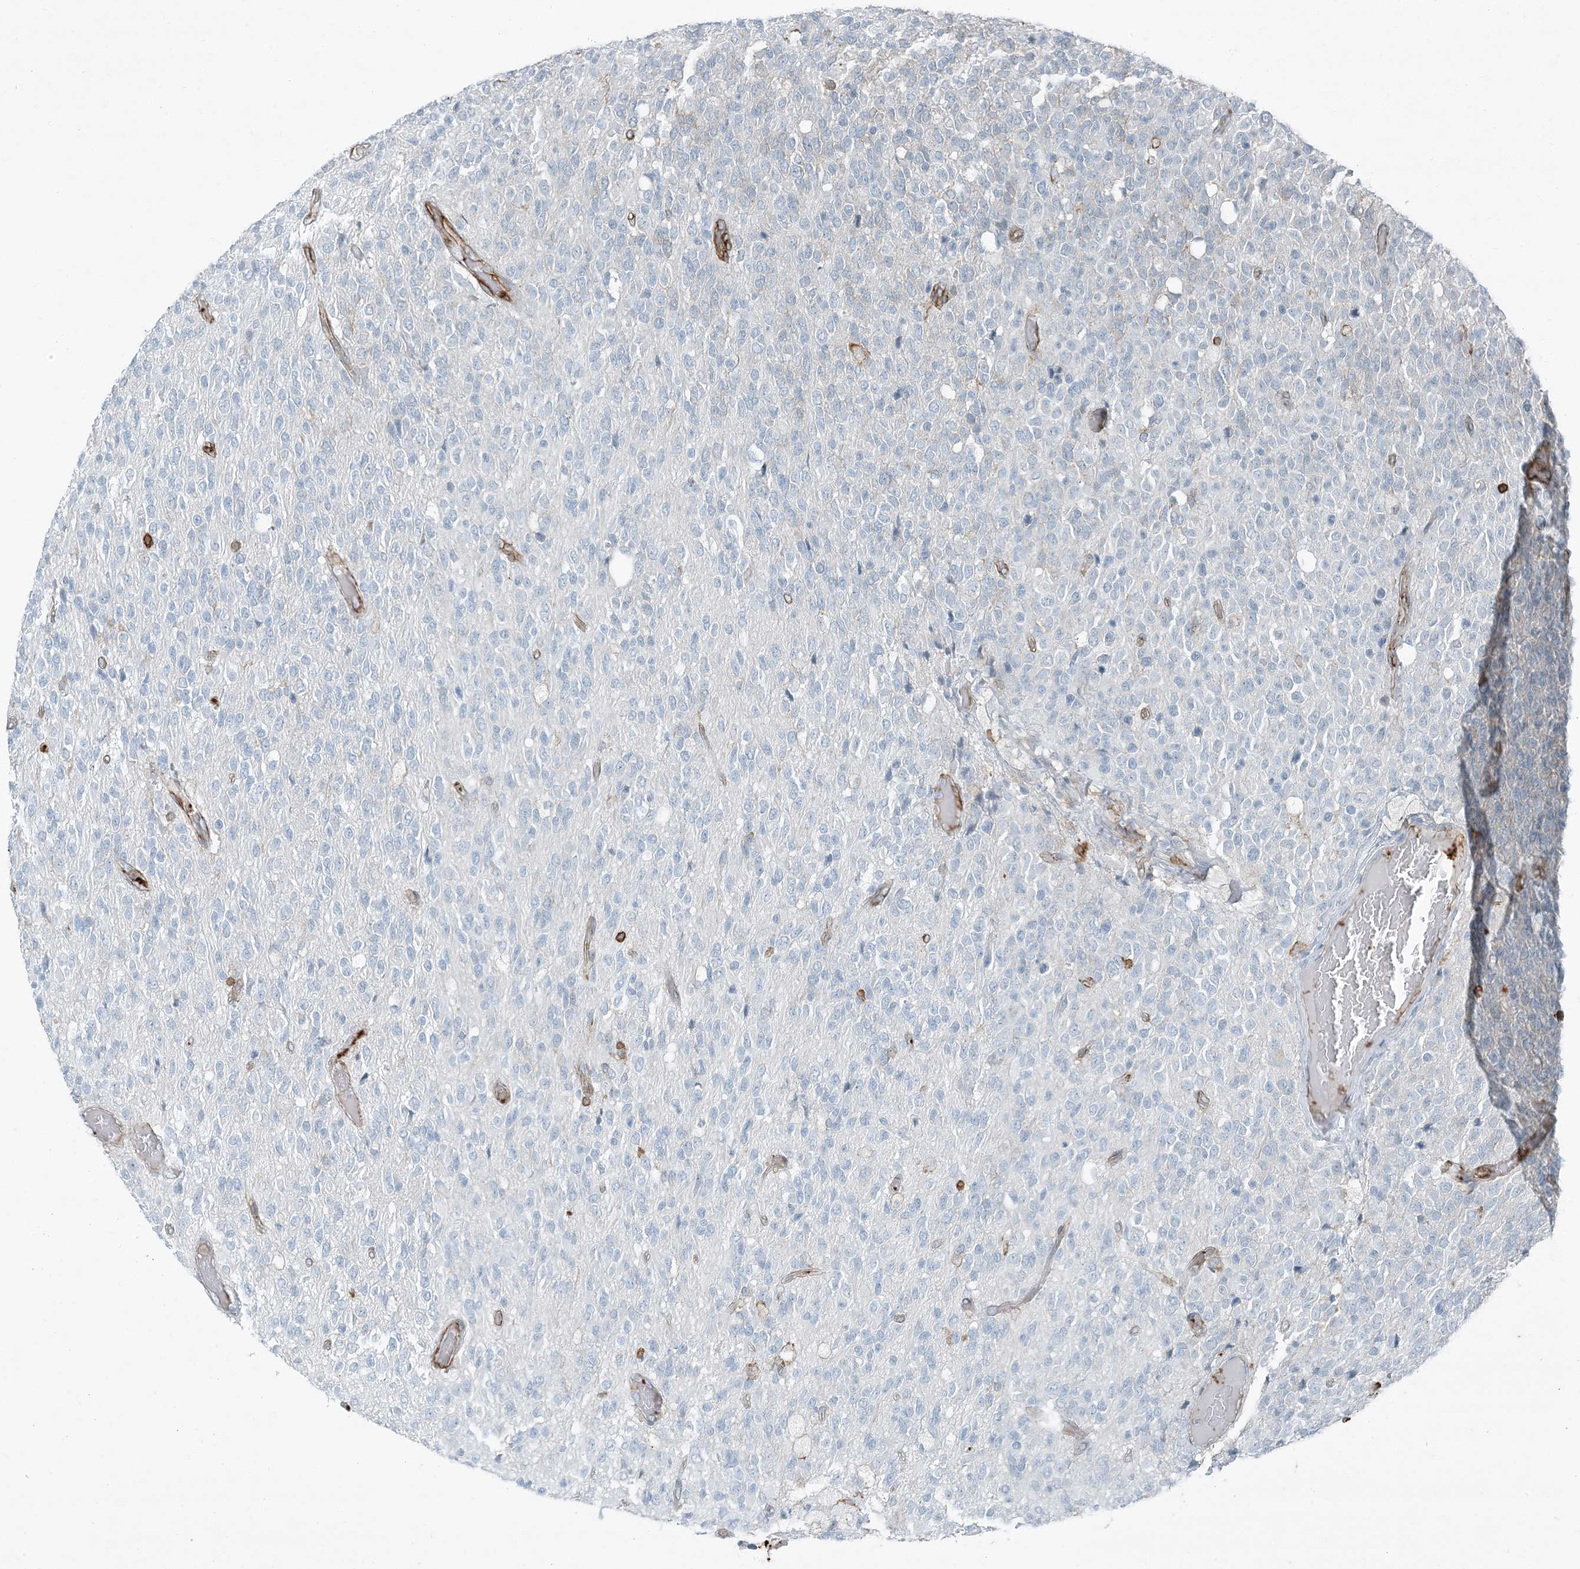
{"staining": {"intensity": "negative", "quantity": "none", "location": "none"}, "tissue": "glioma", "cell_type": "Tumor cells", "image_type": "cancer", "snomed": [{"axis": "morphology", "description": "Glioma, malignant, High grade"}, {"axis": "topography", "description": "pancreas cauda"}], "caption": "High power microscopy image of an immunohistochemistry (IHC) histopathology image of glioma, revealing no significant staining in tumor cells.", "gene": "APOBEC3C", "patient": {"sex": "male", "age": 60}}